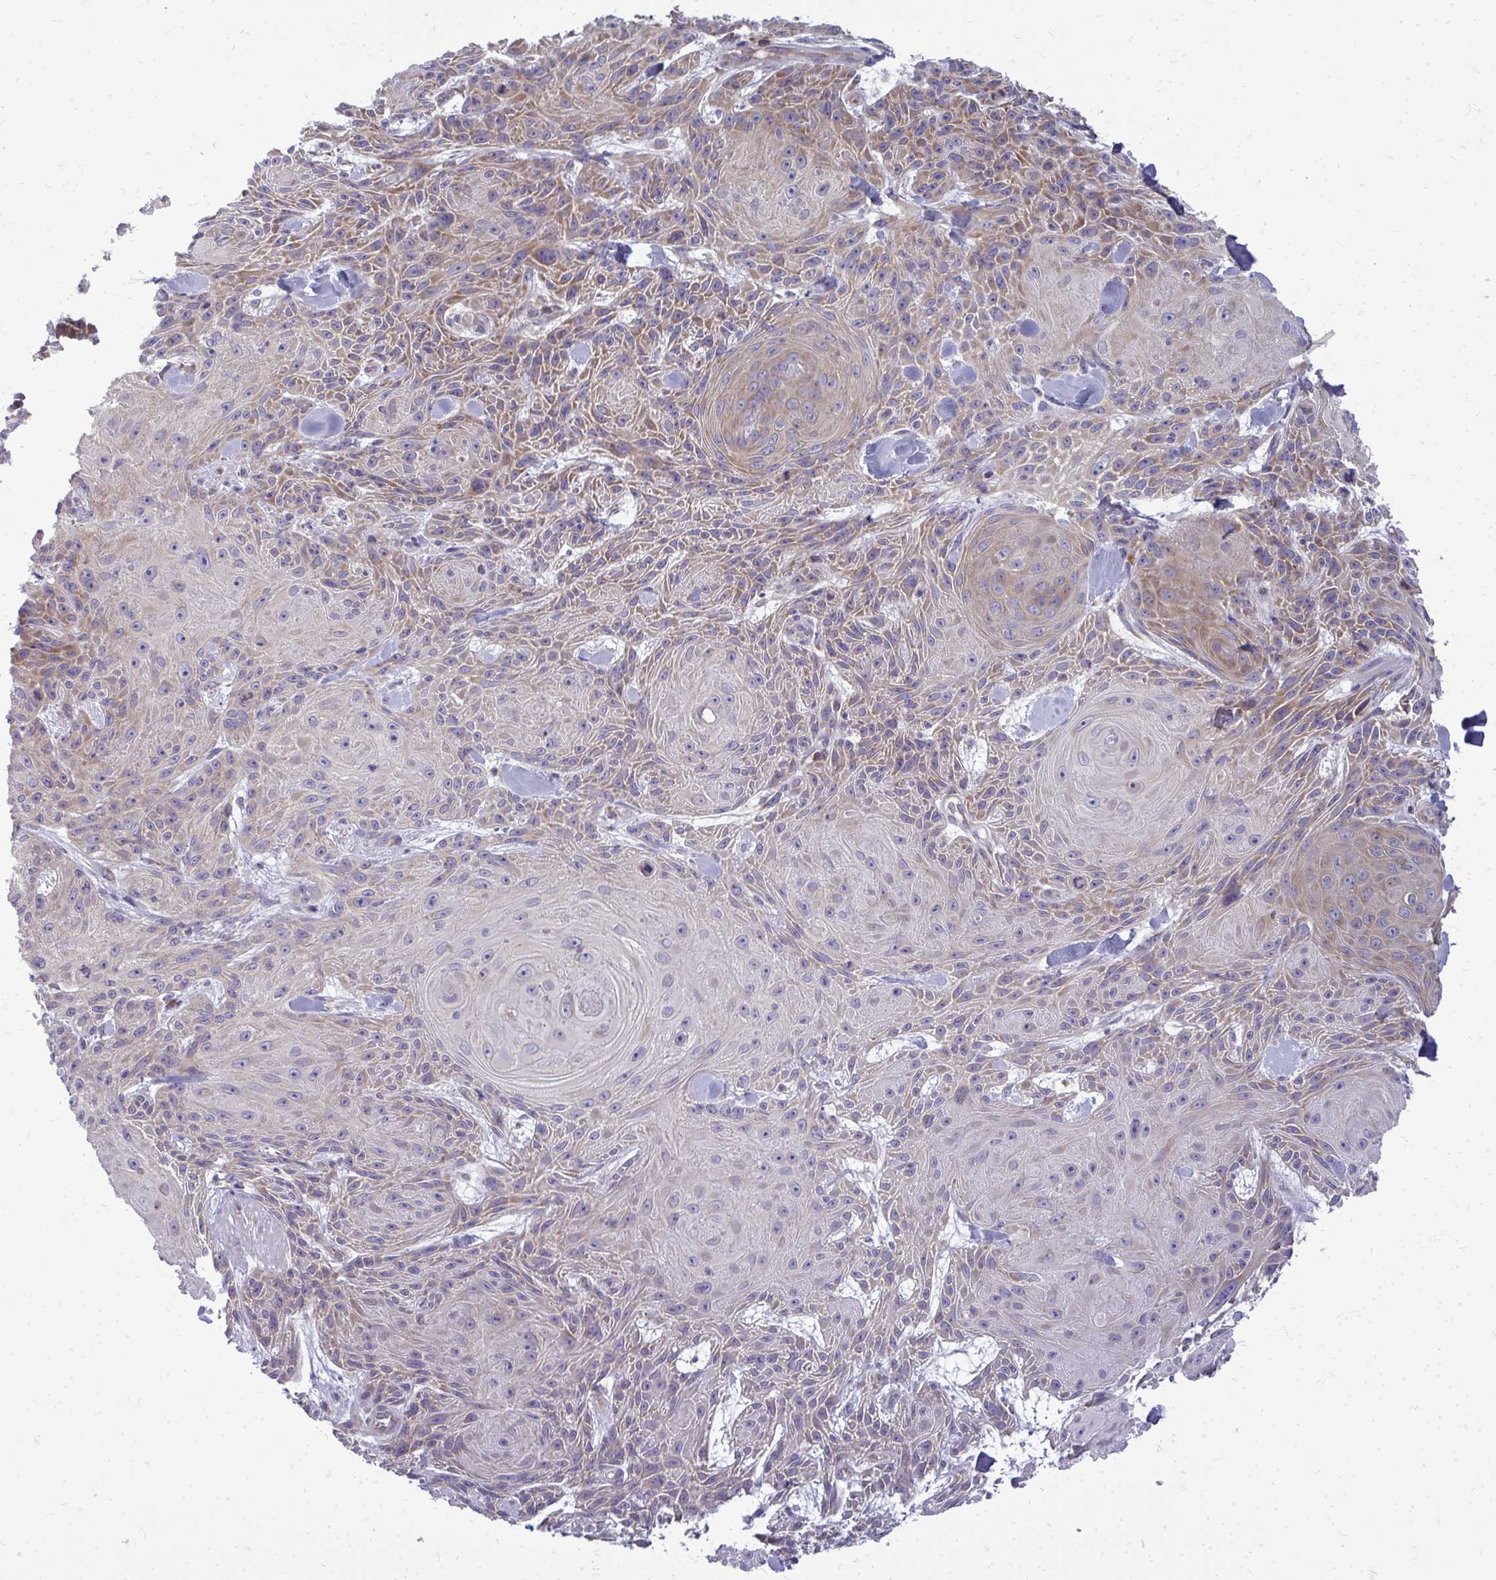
{"staining": {"intensity": "moderate", "quantity": "25%-75%", "location": "cytoplasmic/membranous"}, "tissue": "skin cancer", "cell_type": "Tumor cells", "image_type": "cancer", "snomed": [{"axis": "morphology", "description": "Squamous cell carcinoma, NOS"}, {"axis": "topography", "description": "Skin"}], "caption": "High-magnification brightfield microscopy of skin cancer (squamous cell carcinoma) stained with DAB (brown) and counterstained with hematoxylin (blue). tumor cells exhibit moderate cytoplasmic/membranous expression is seen in about25%-75% of cells.", "gene": "RPLP2", "patient": {"sex": "male", "age": 88}}